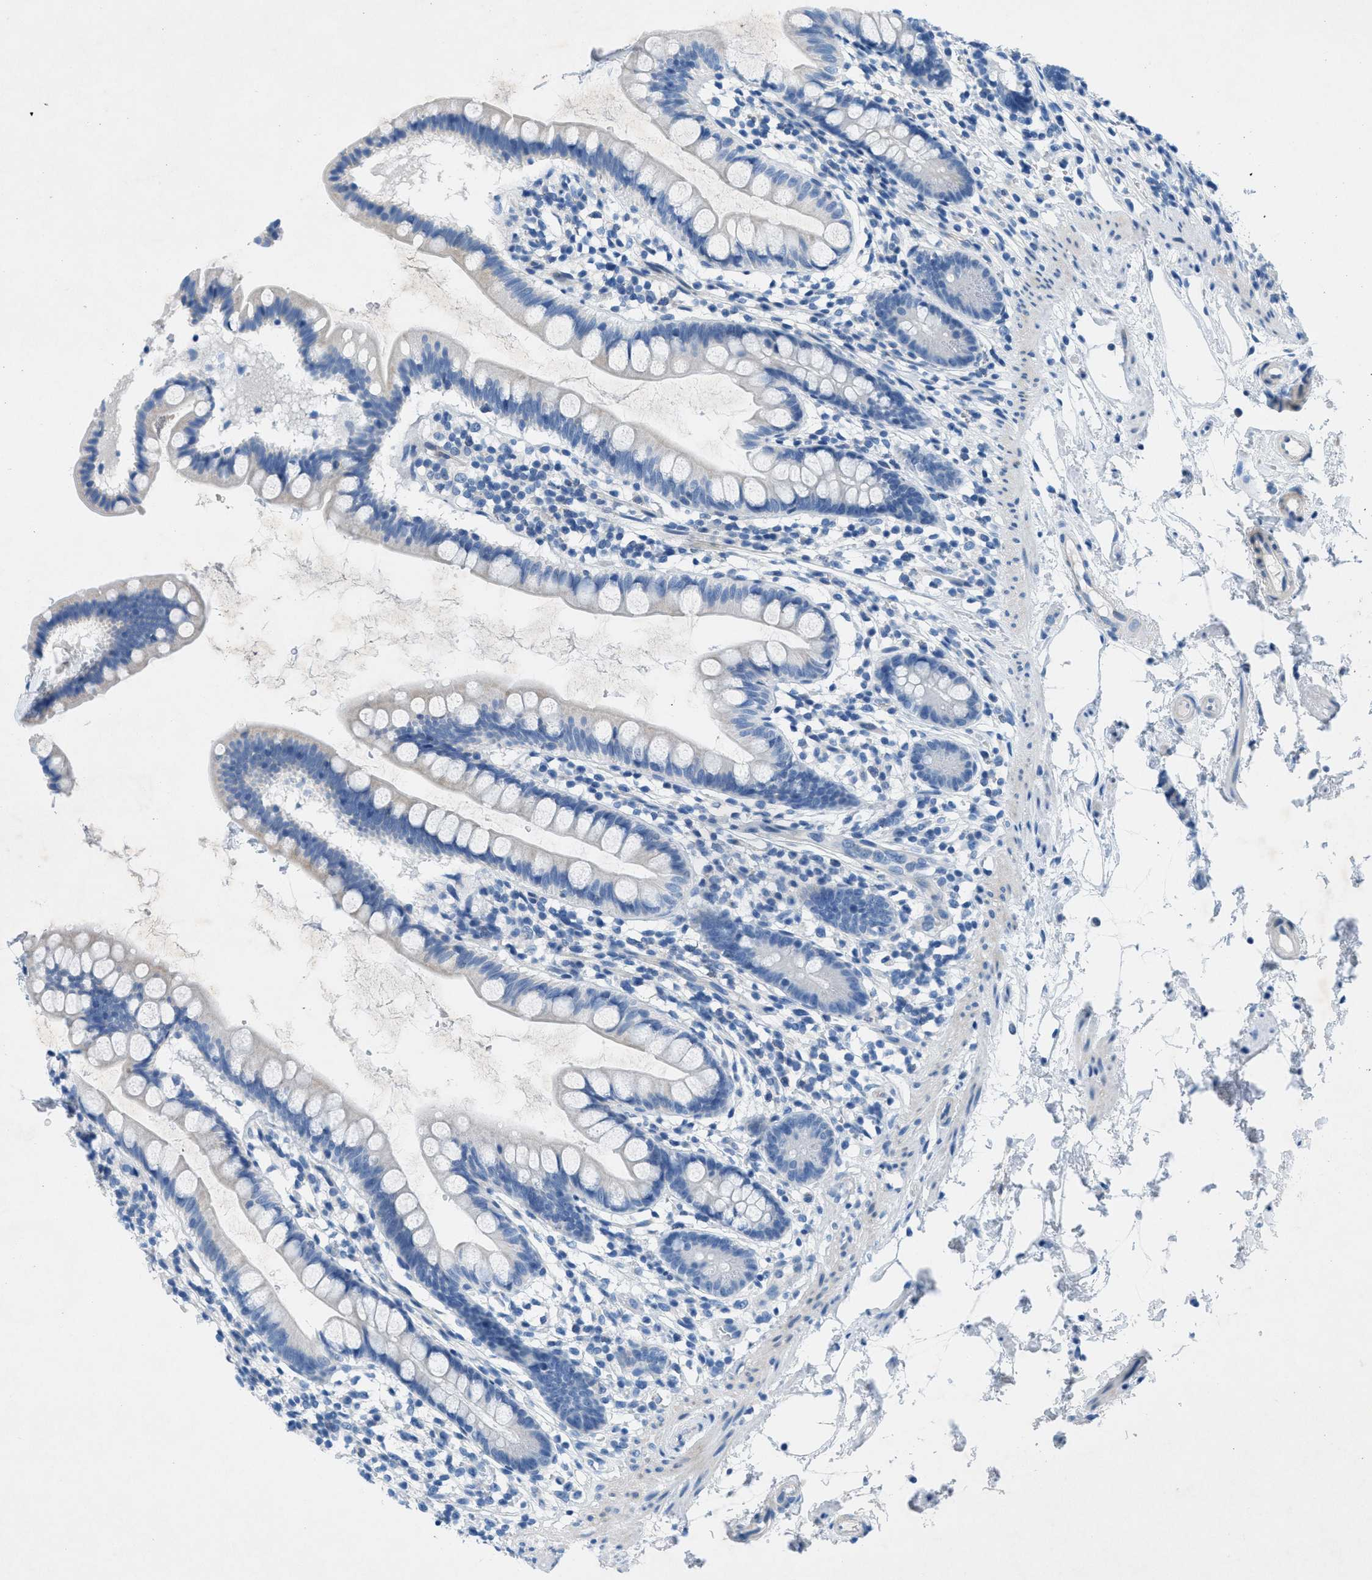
{"staining": {"intensity": "negative", "quantity": "none", "location": "none"}, "tissue": "small intestine", "cell_type": "Glandular cells", "image_type": "normal", "snomed": [{"axis": "morphology", "description": "Normal tissue, NOS"}, {"axis": "topography", "description": "Small intestine"}], "caption": "The image displays no significant positivity in glandular cells of small intestine.", "gene": "GALNT17", "patient": {"sex": "female", "age": 84}}